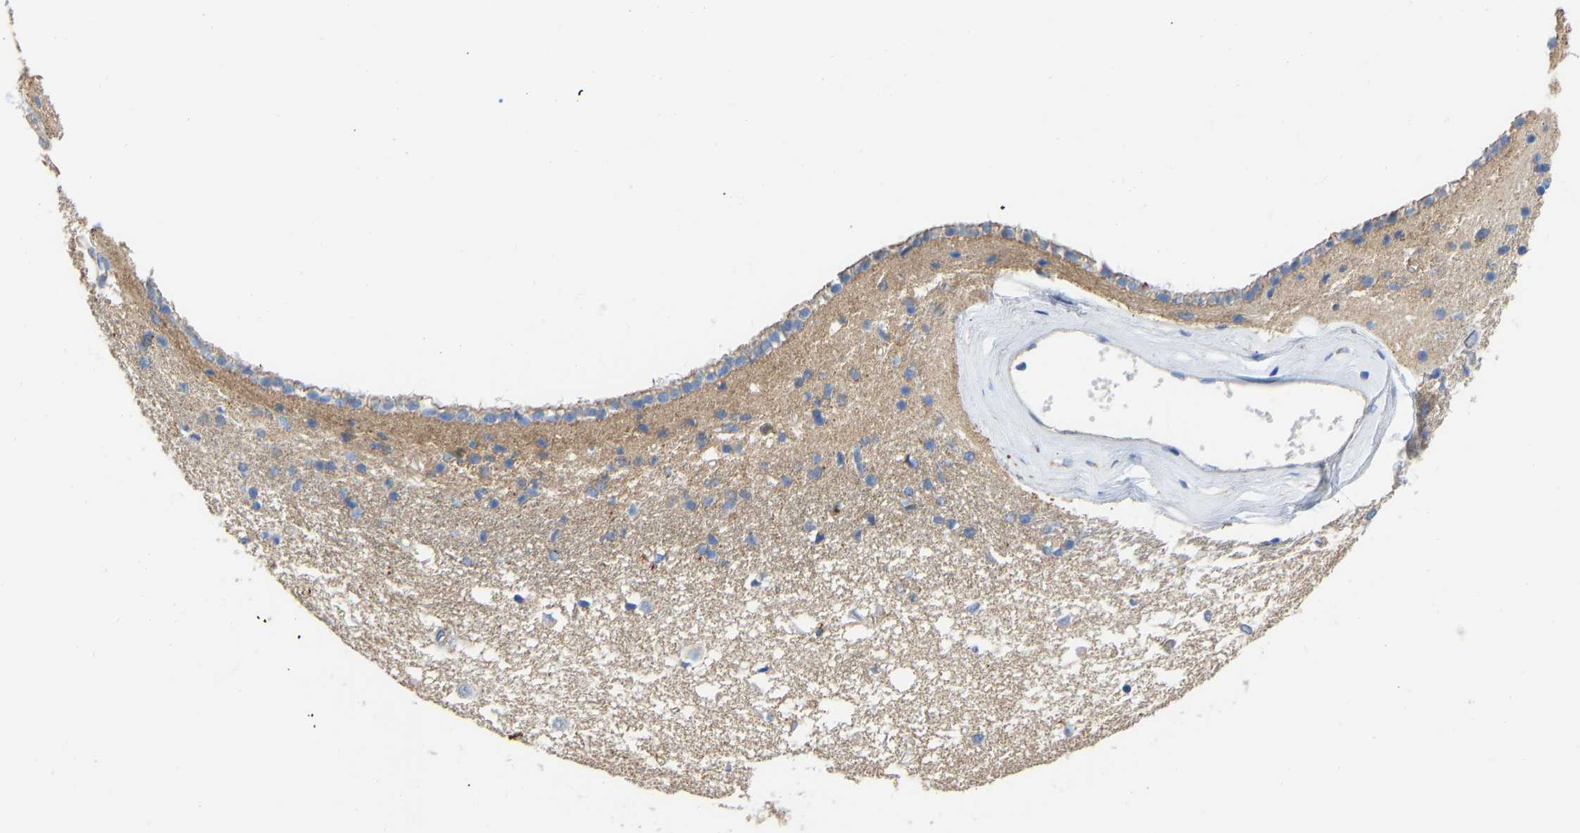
{"staining": {"intensity": "weak", "quantity": "<25%", "location": "cytoplasmic/membranous"}, "tissue": "caudate", "cell_type": "Glial cells", "image_type": "normal", "snomed": [{"axis": "morphology", "description": "Normal tissue, NOS"}, {"axis": "topography", "description": "Lateral ventricle wall"}], "caption": "The photomicrograph reveals no significant staining in glial cells of caudate.", "gene": "CHAD", "patient": {"sex": "male", "age": 45}}